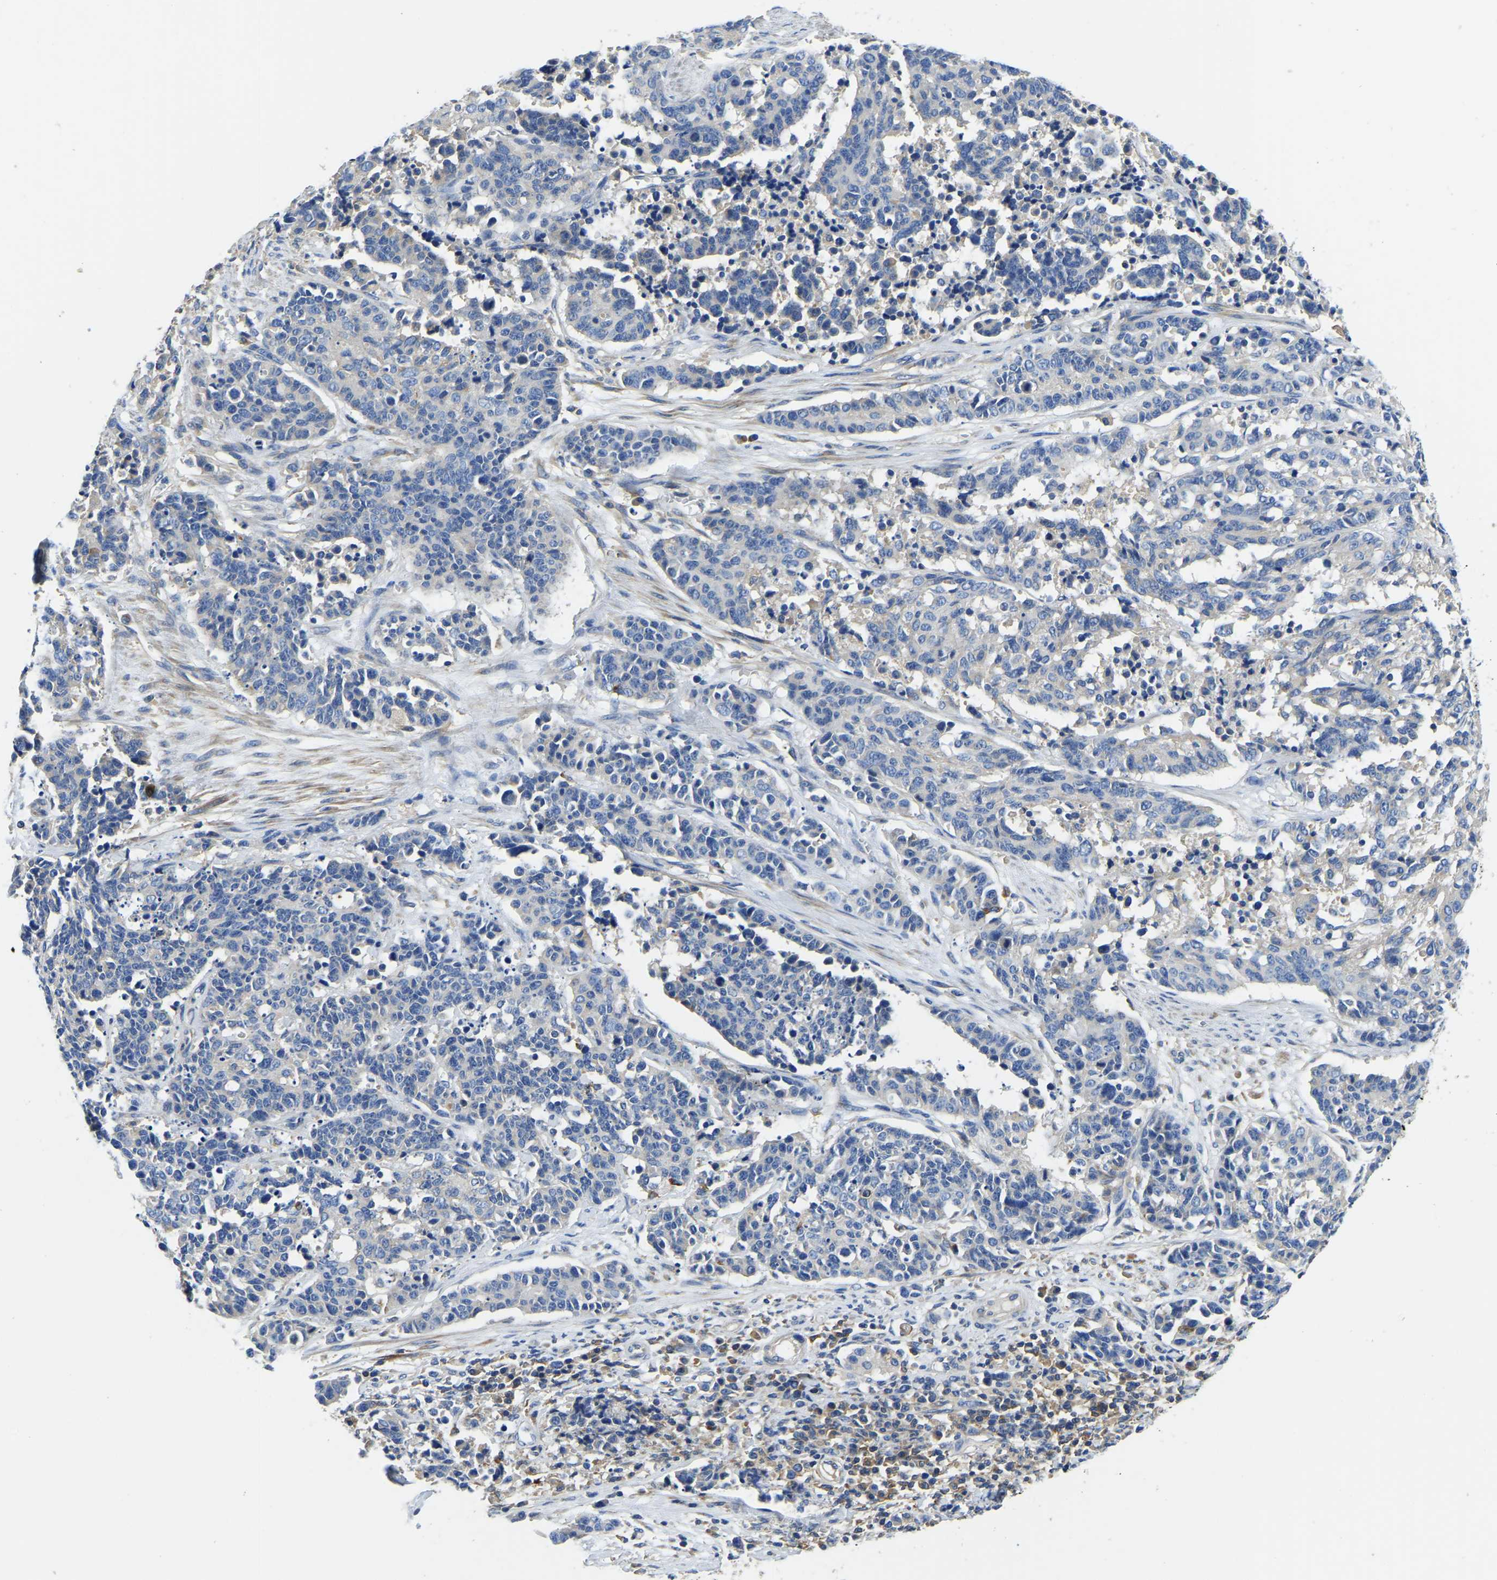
{"staining": {"intensity": "negative", "quantity": "none", "location": "none"}, "tissue": "cervical cancer", "cell_type": "Tumor cells", "image_type": "cancer", "snomed": [{"axis": "morphology", "description": "Squamous cell carcinoma, NOS"}, {"axis": "topography", "description": "Cervix"}], "caption": "Immunohistochemistry (IHC) histopathology image of neoplastic tissue: cervical cancer stained with DAB (3,3'-diaminobenzidine) exhibits no significant protein expression in tumor cells.", "gene": "STAT2", "patient": {"sex": "female", "age": 35}}